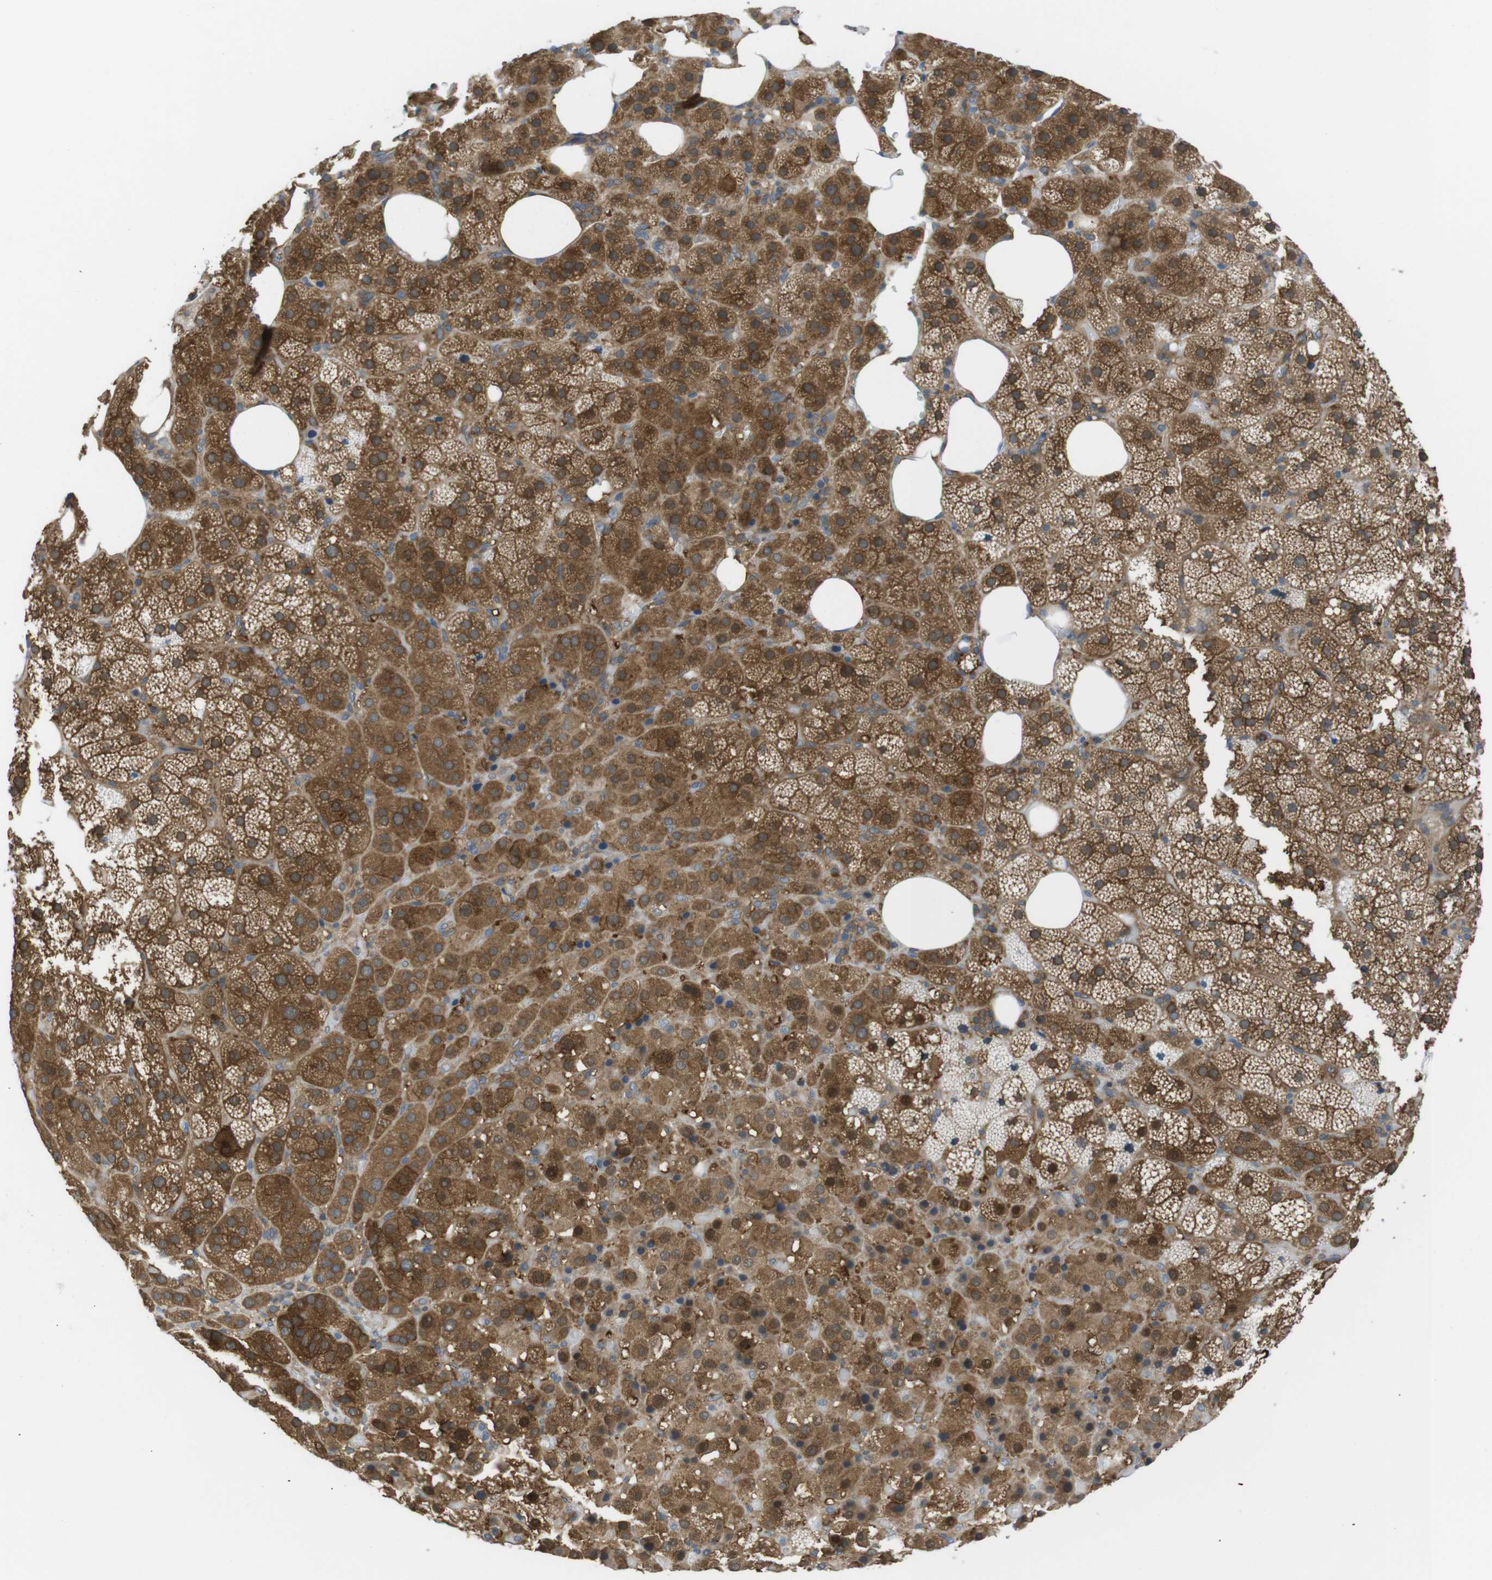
{"staining": {"intensity": "moderate", "quantity": ">75%", "location": "cytoplasmic/membranous"}, "tissue": "adrenal gland", "cell_type": "Glandular cells", "image_type": "normal", "snomed": [{"axis": "morphology", "description": "Normal tissue, NOS"}, {"axis": "topography", "description": "Adrenal gland"}], "caption": "High-magnification brightfield microscopy of normal adrenal gland stained with DAB (3,3'-diaminobenzidine) (brown) and counterstained with hematoxylin (blue). glandular cells exhibit moderate cytoplasmic/membranous positivity is identified in approximately>75% of cells.", "gene": "MTHFD1L", "patient": {"sex": "female", "age": 59}}